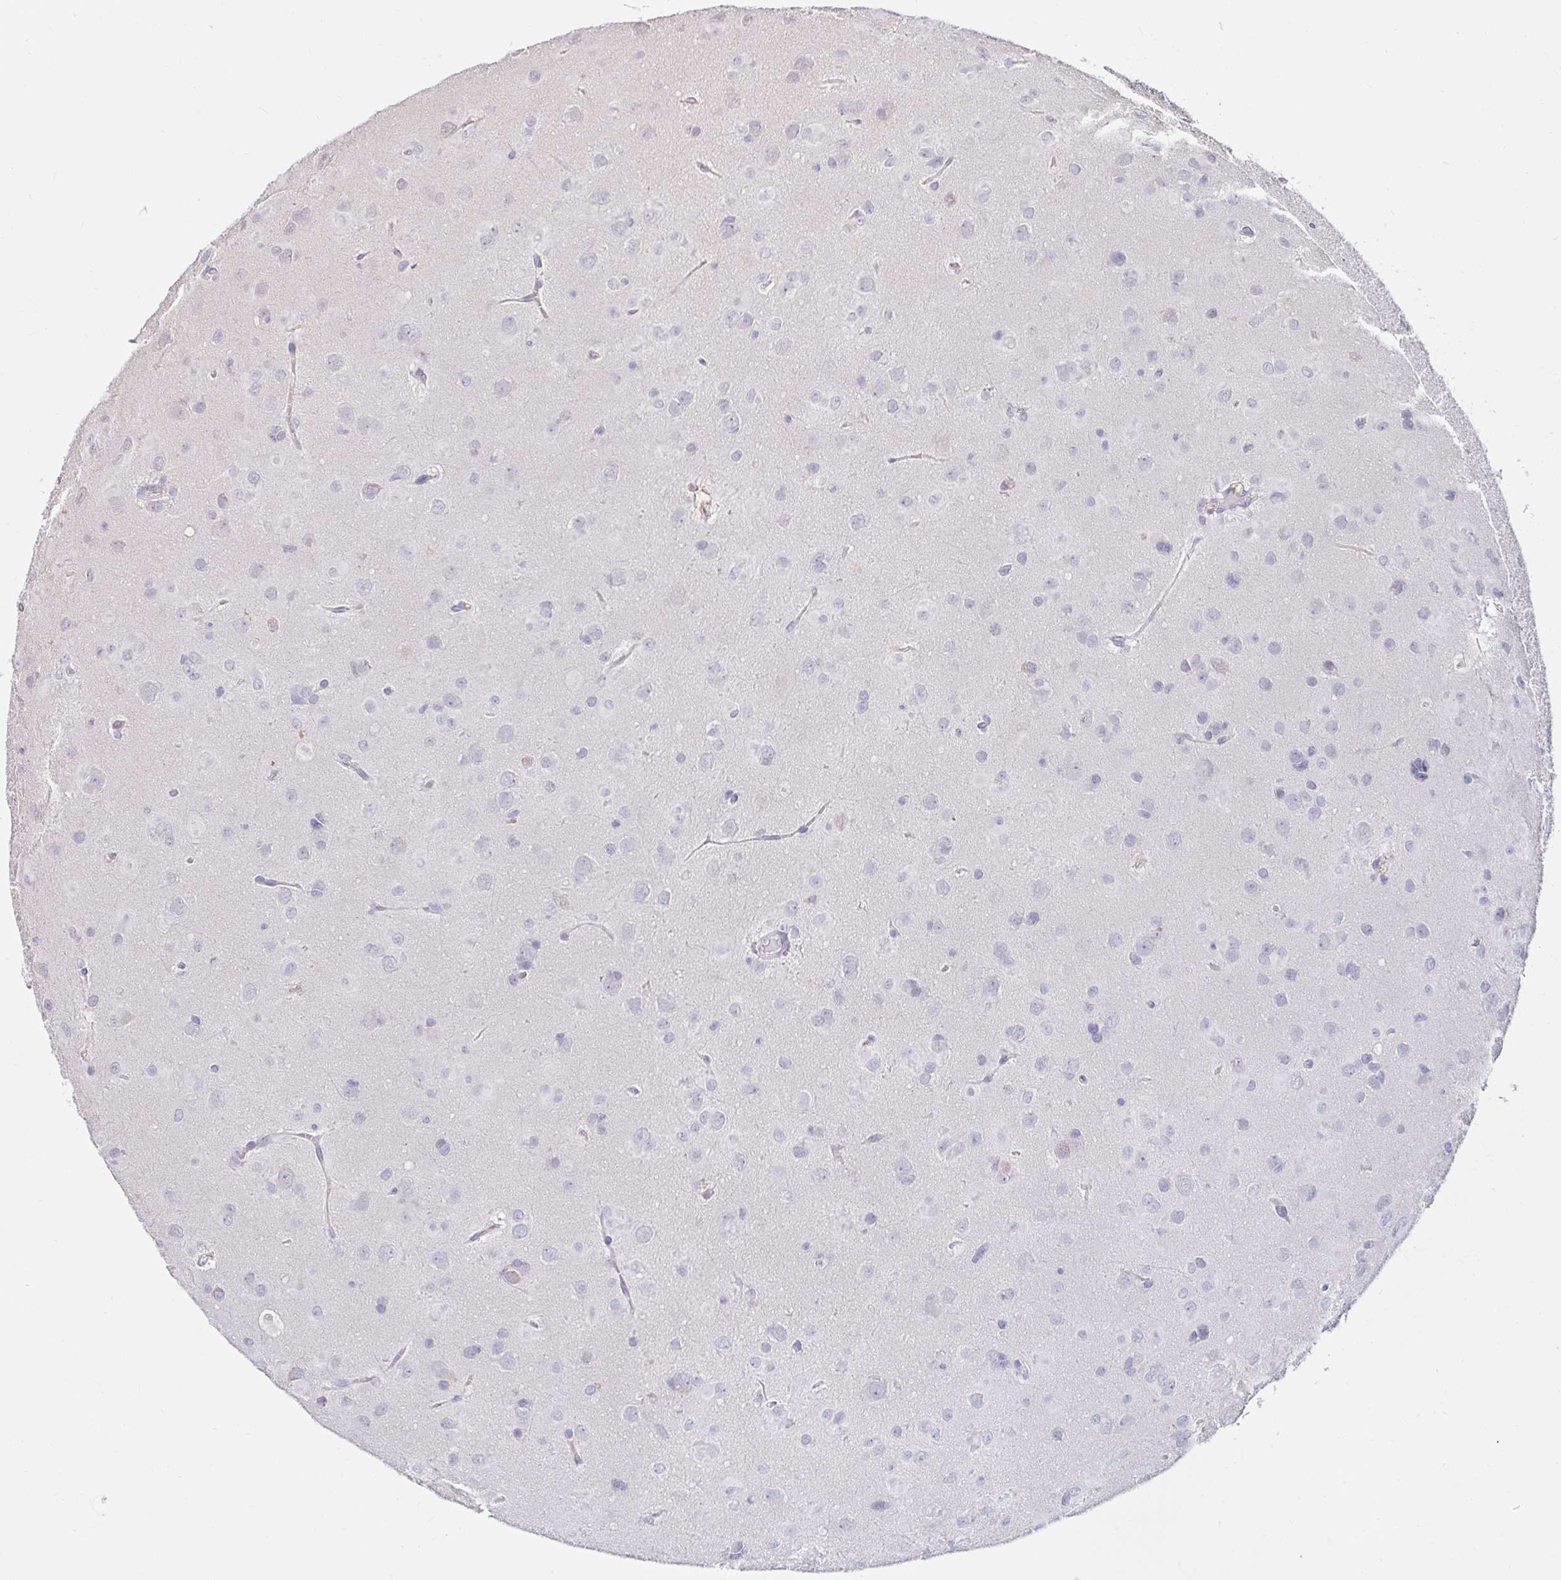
{"staining": {"intensity": "negative", "quantity": "none", "location": "none"}, "tissue": "glioma", "cell_type": "Tumor cells", "image_type": "cancer", "snomed": [{"axis": "morphology", "description": "Glioma, malignant, Low grade"}, {"axis": "topography", "description": "Brain"}], "caption": "Glioma stained for a protein using IHC reveals no expression tumor cells.", "gene": "RSRP1", "patient": {"sex": "male", "age": 58}}